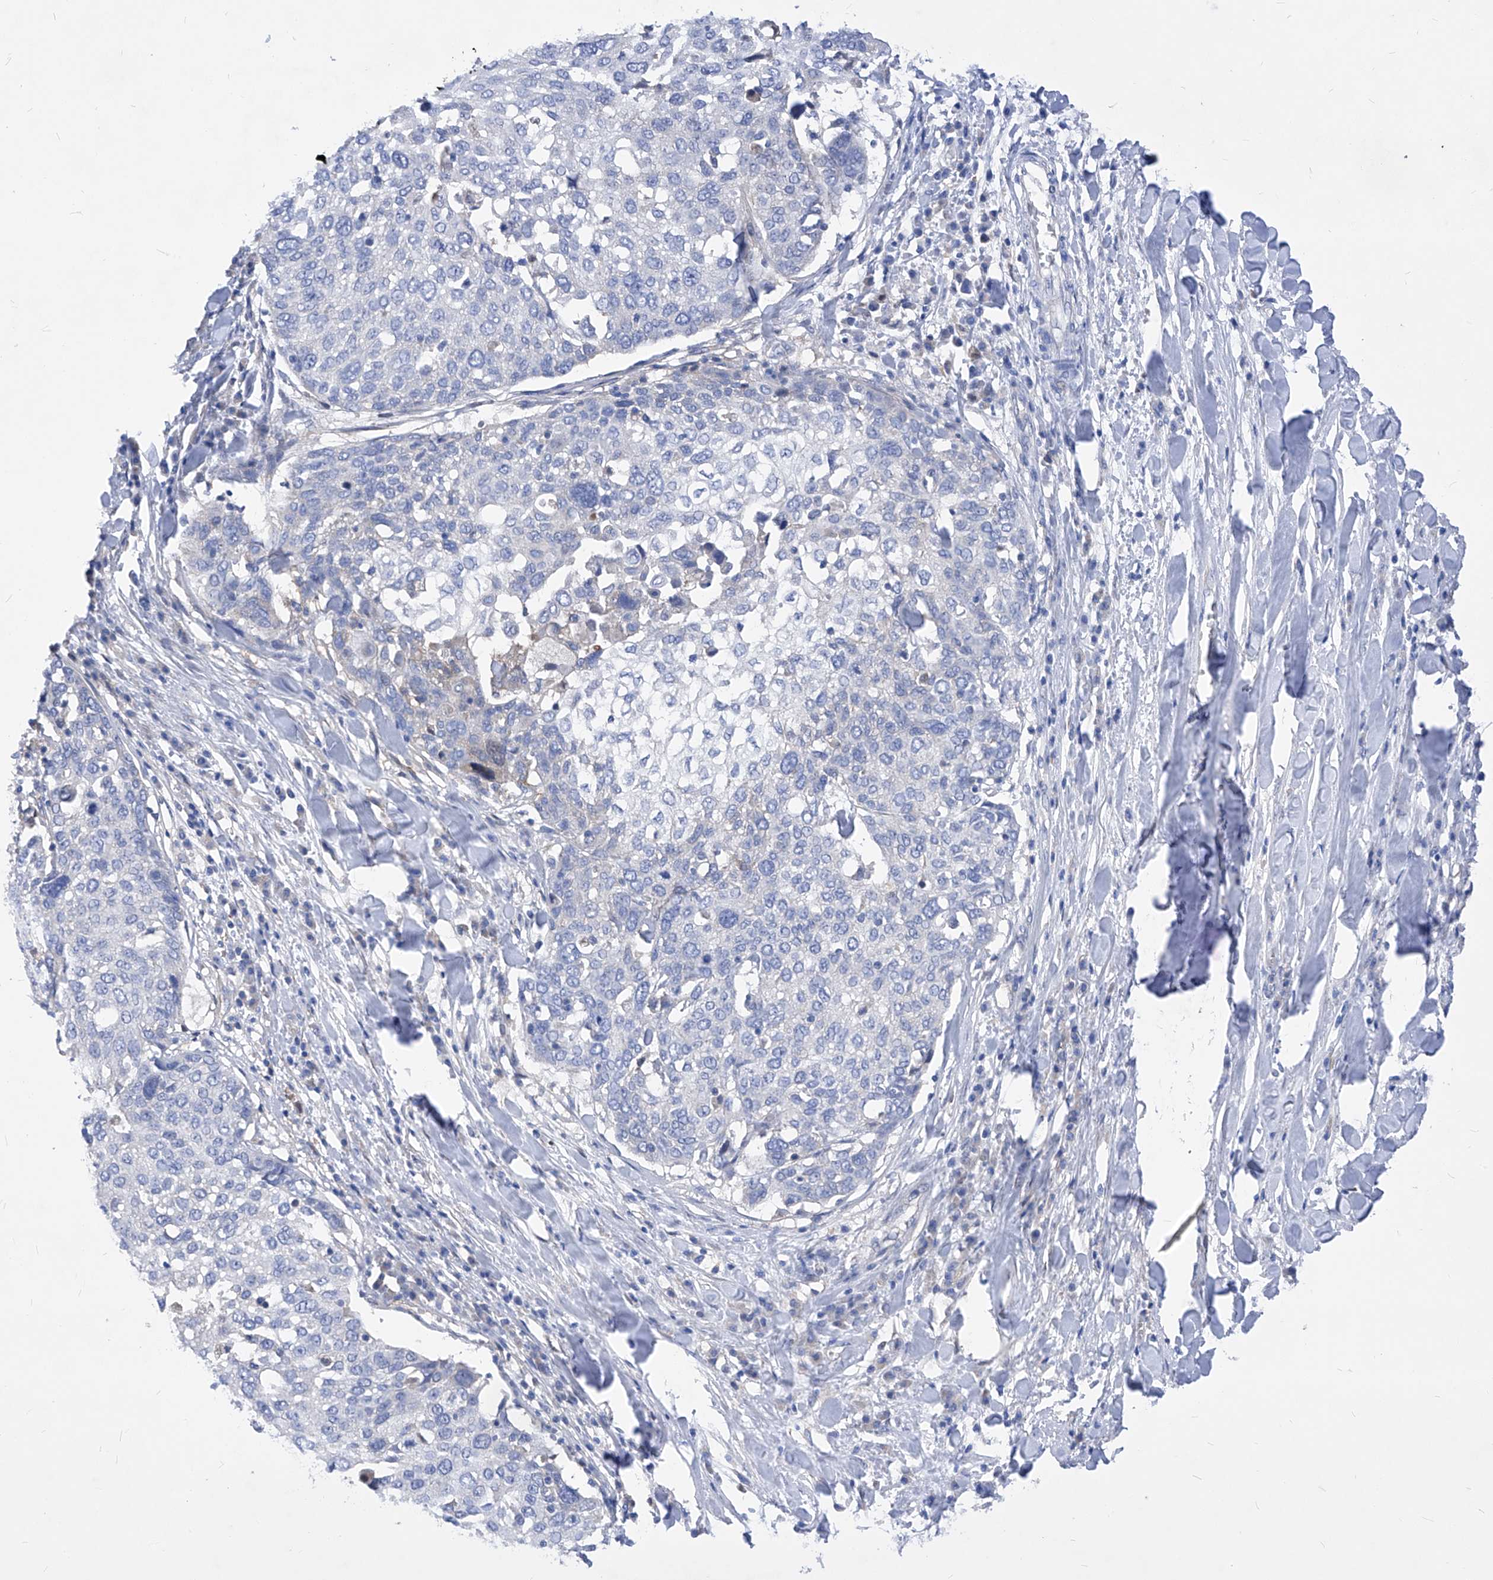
{"staining": {"intensity": "negative", "quantity": "none", "location": "none"}, "tissue": "lung cancer", "cell_type": "Tumor cells", "image_type": "cancer", "snomed": [{"axis": "morphology", "description": "Squamous cell carcinoma, NOS"}, {"axis": "topography", "description": "Lung"}], "caption": "Immunohistochemistry (IHC) of human lung squamous cell carcinoma reveals no positivity in tumor cells.", "gene": "XPNPEP1", "patient": {"sex": "male", "age": 65}}